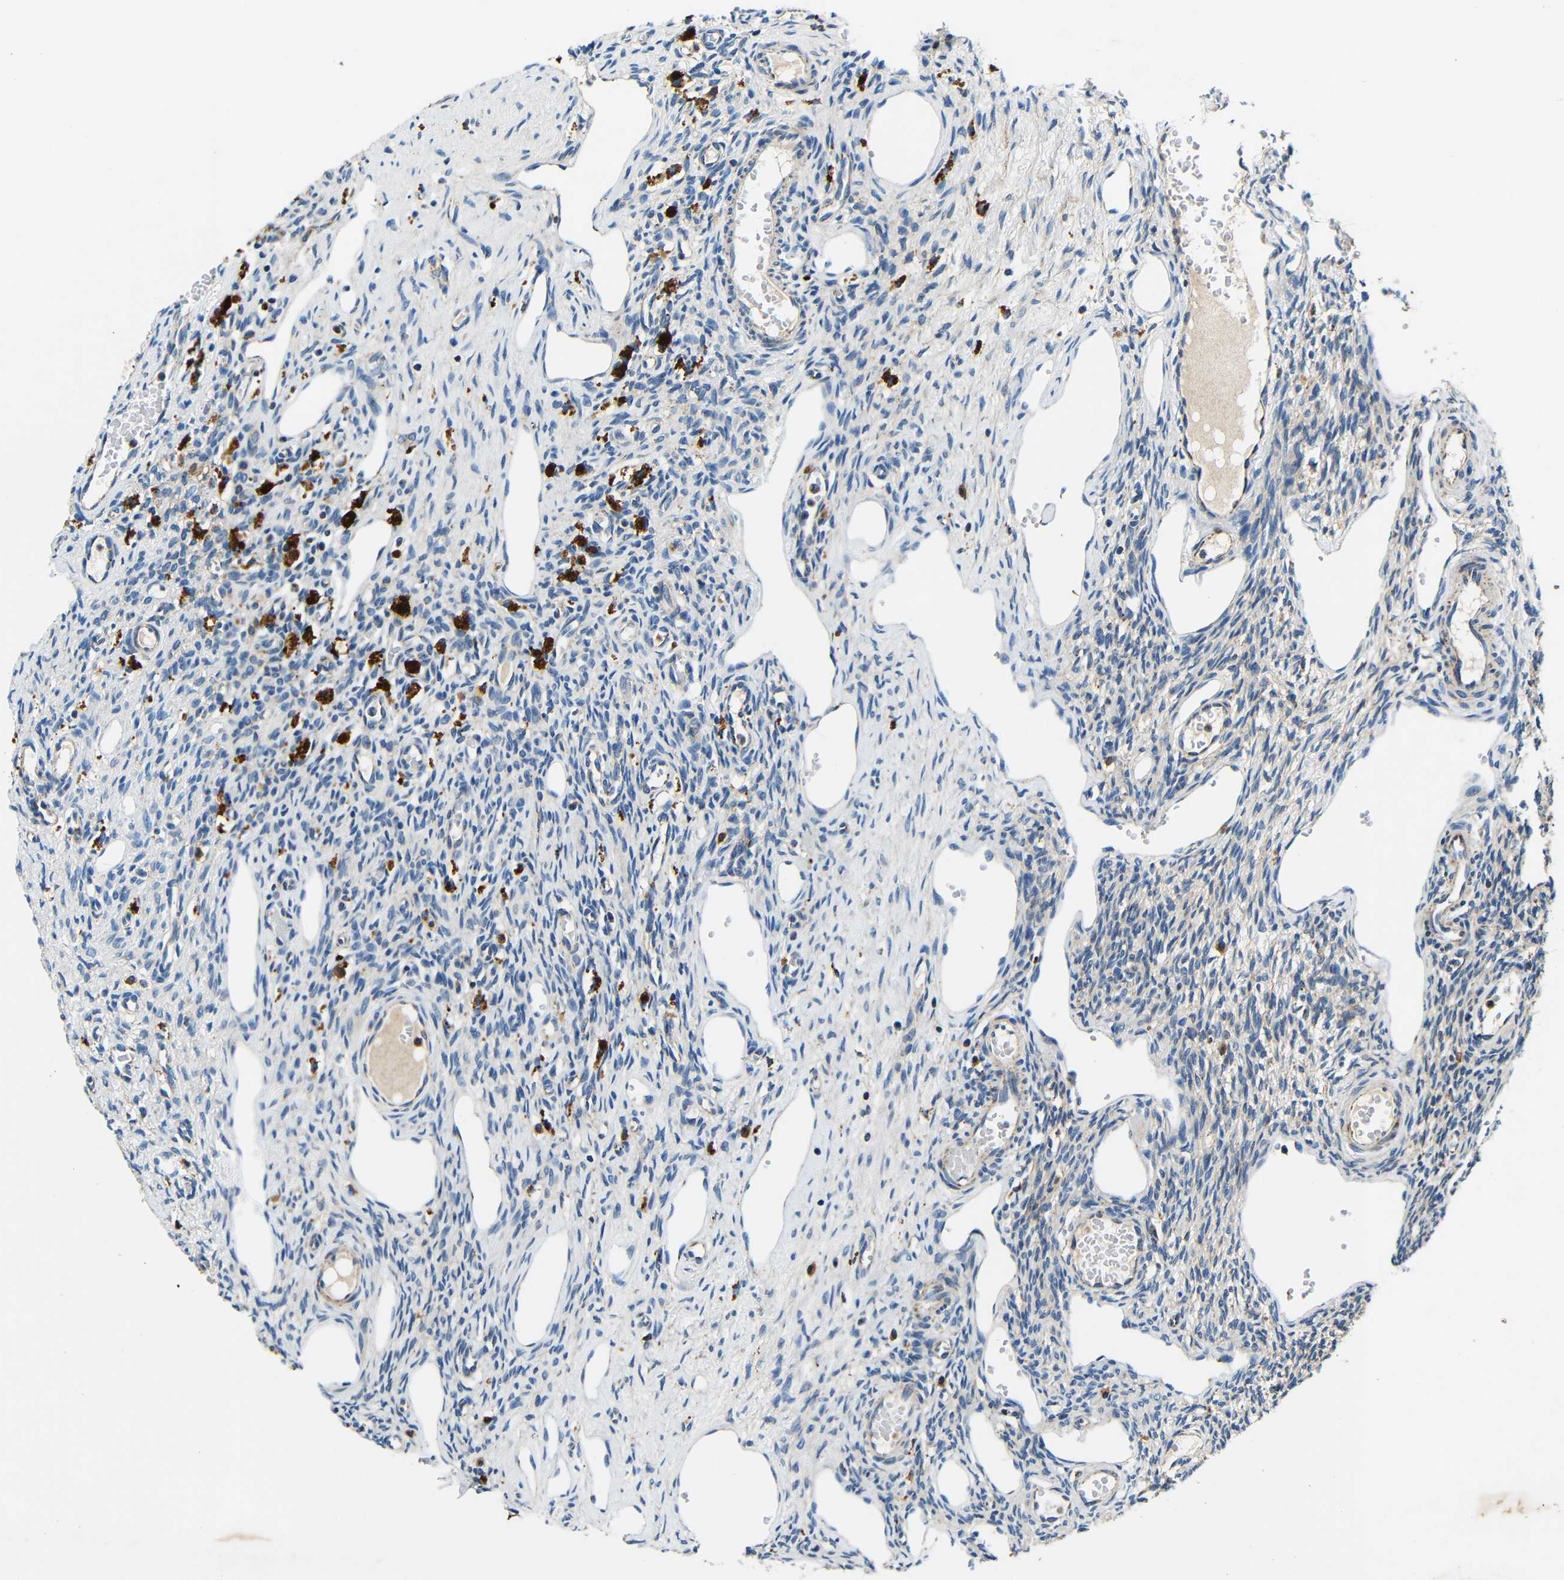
{"staining": {"intensity": "weak", "quantity": "<25%", "location": "cytoplasmic/membranous"}, "tissue": "ovary", "cell_type": "Ovarian stroma cells", "image_type": "normal", "snomed": [{"axis": "morphology", "description": "Normal tissue, NOS"}, {"axis": "topography", "description": "Ovary"}], "caption": "Immunohistochemical staining of normal human ovary exhibits no significant positivity in ovarian stroma cells.", "gene": "GALNT18", "patient": {"sex": "female", "age": 33}}